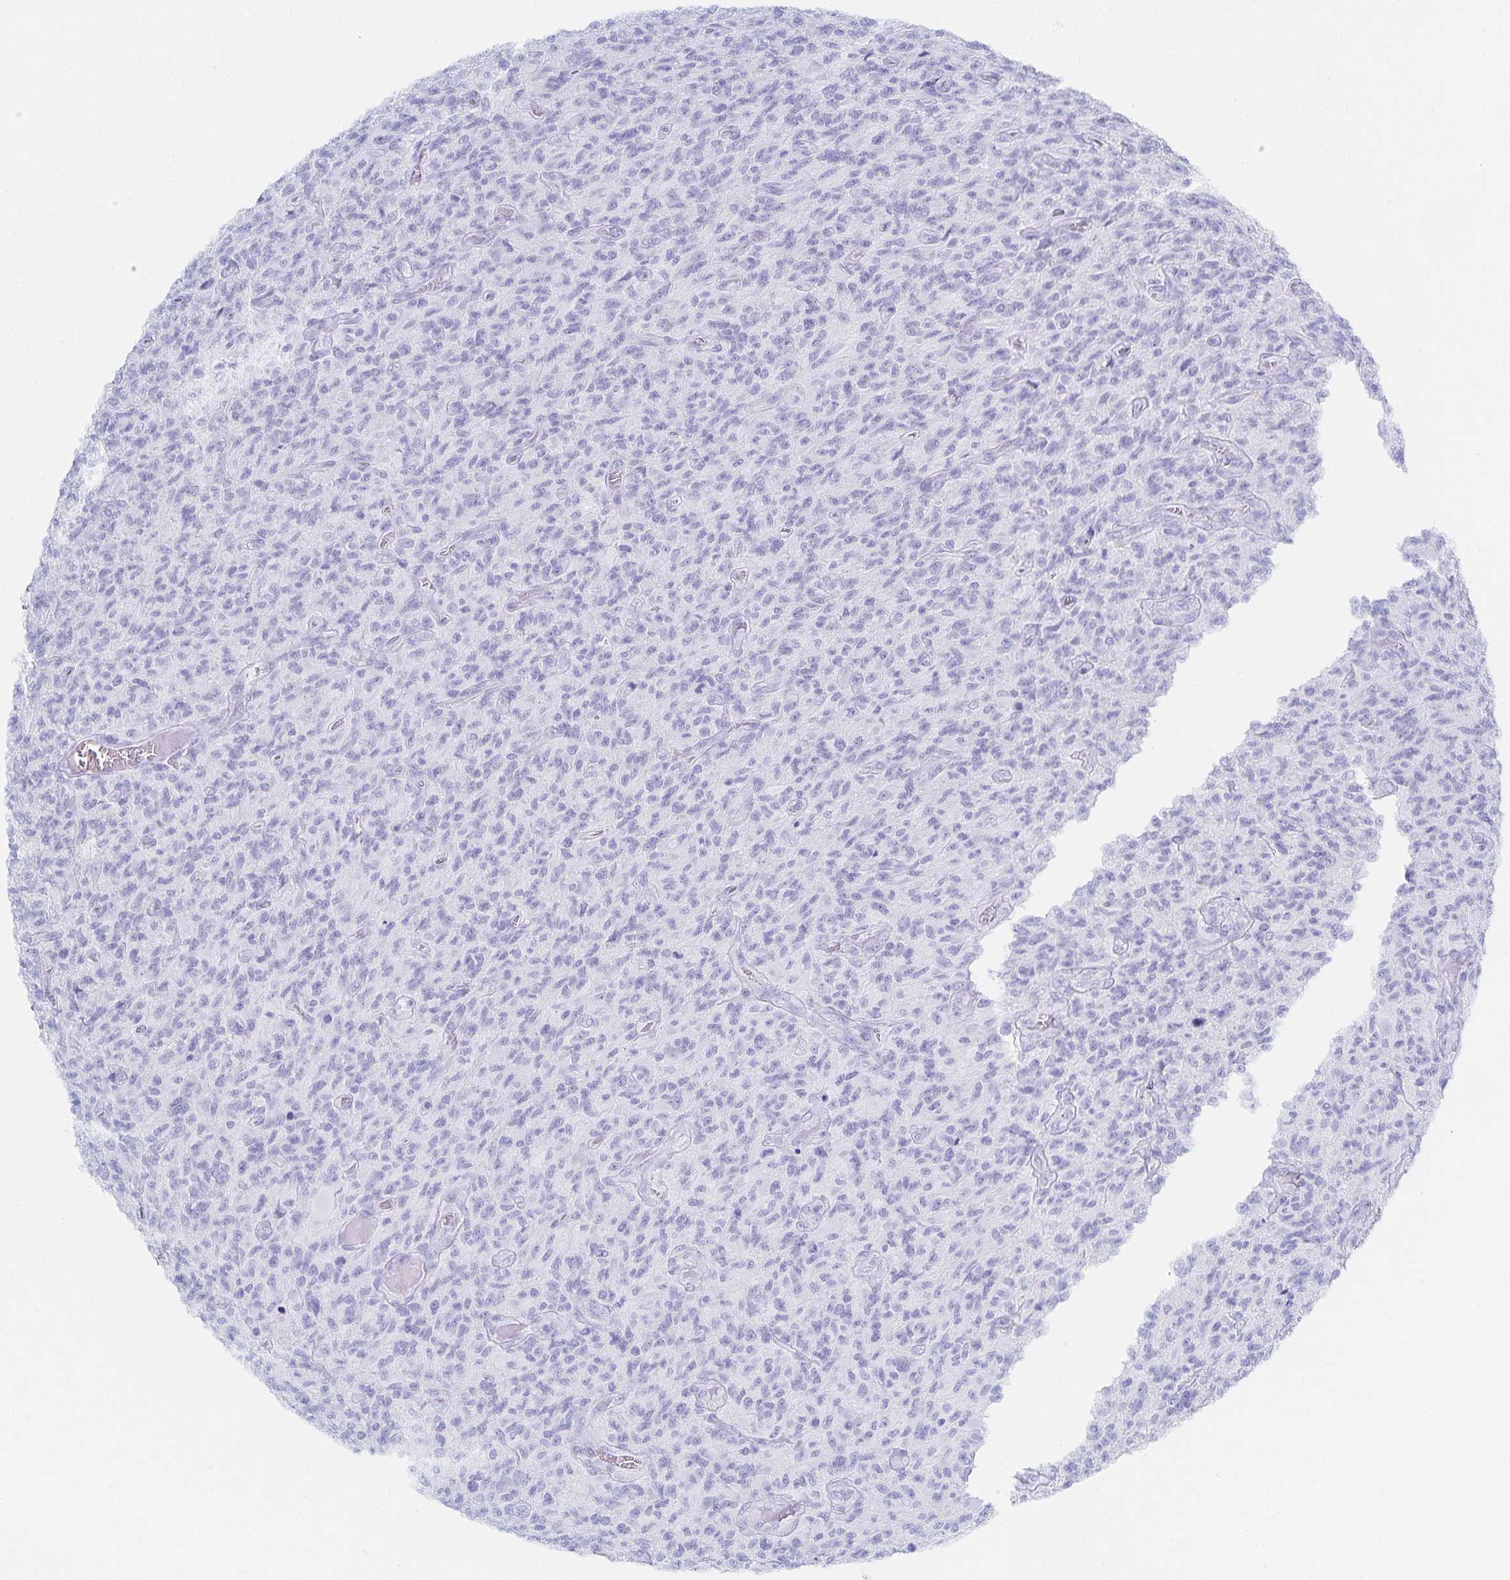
{"staining": {"intensity": "negative", "quantity": "none", "location": "none"}, "tissue": "glioma", "cell_type": "Tumor cells", "image_type": "cancer", "snomed": [{"axis": "morphology", "description": "Glioma, malignant, High grade"}, {"axis": "topography", "description": "Brain"}], "caption": "Tumor cells show no significant protein expression in malignant high-grade glioma. Nuclei are stained in blue.", "gene": "SNTN", "patient": {"sex": "male", "age": 61}}